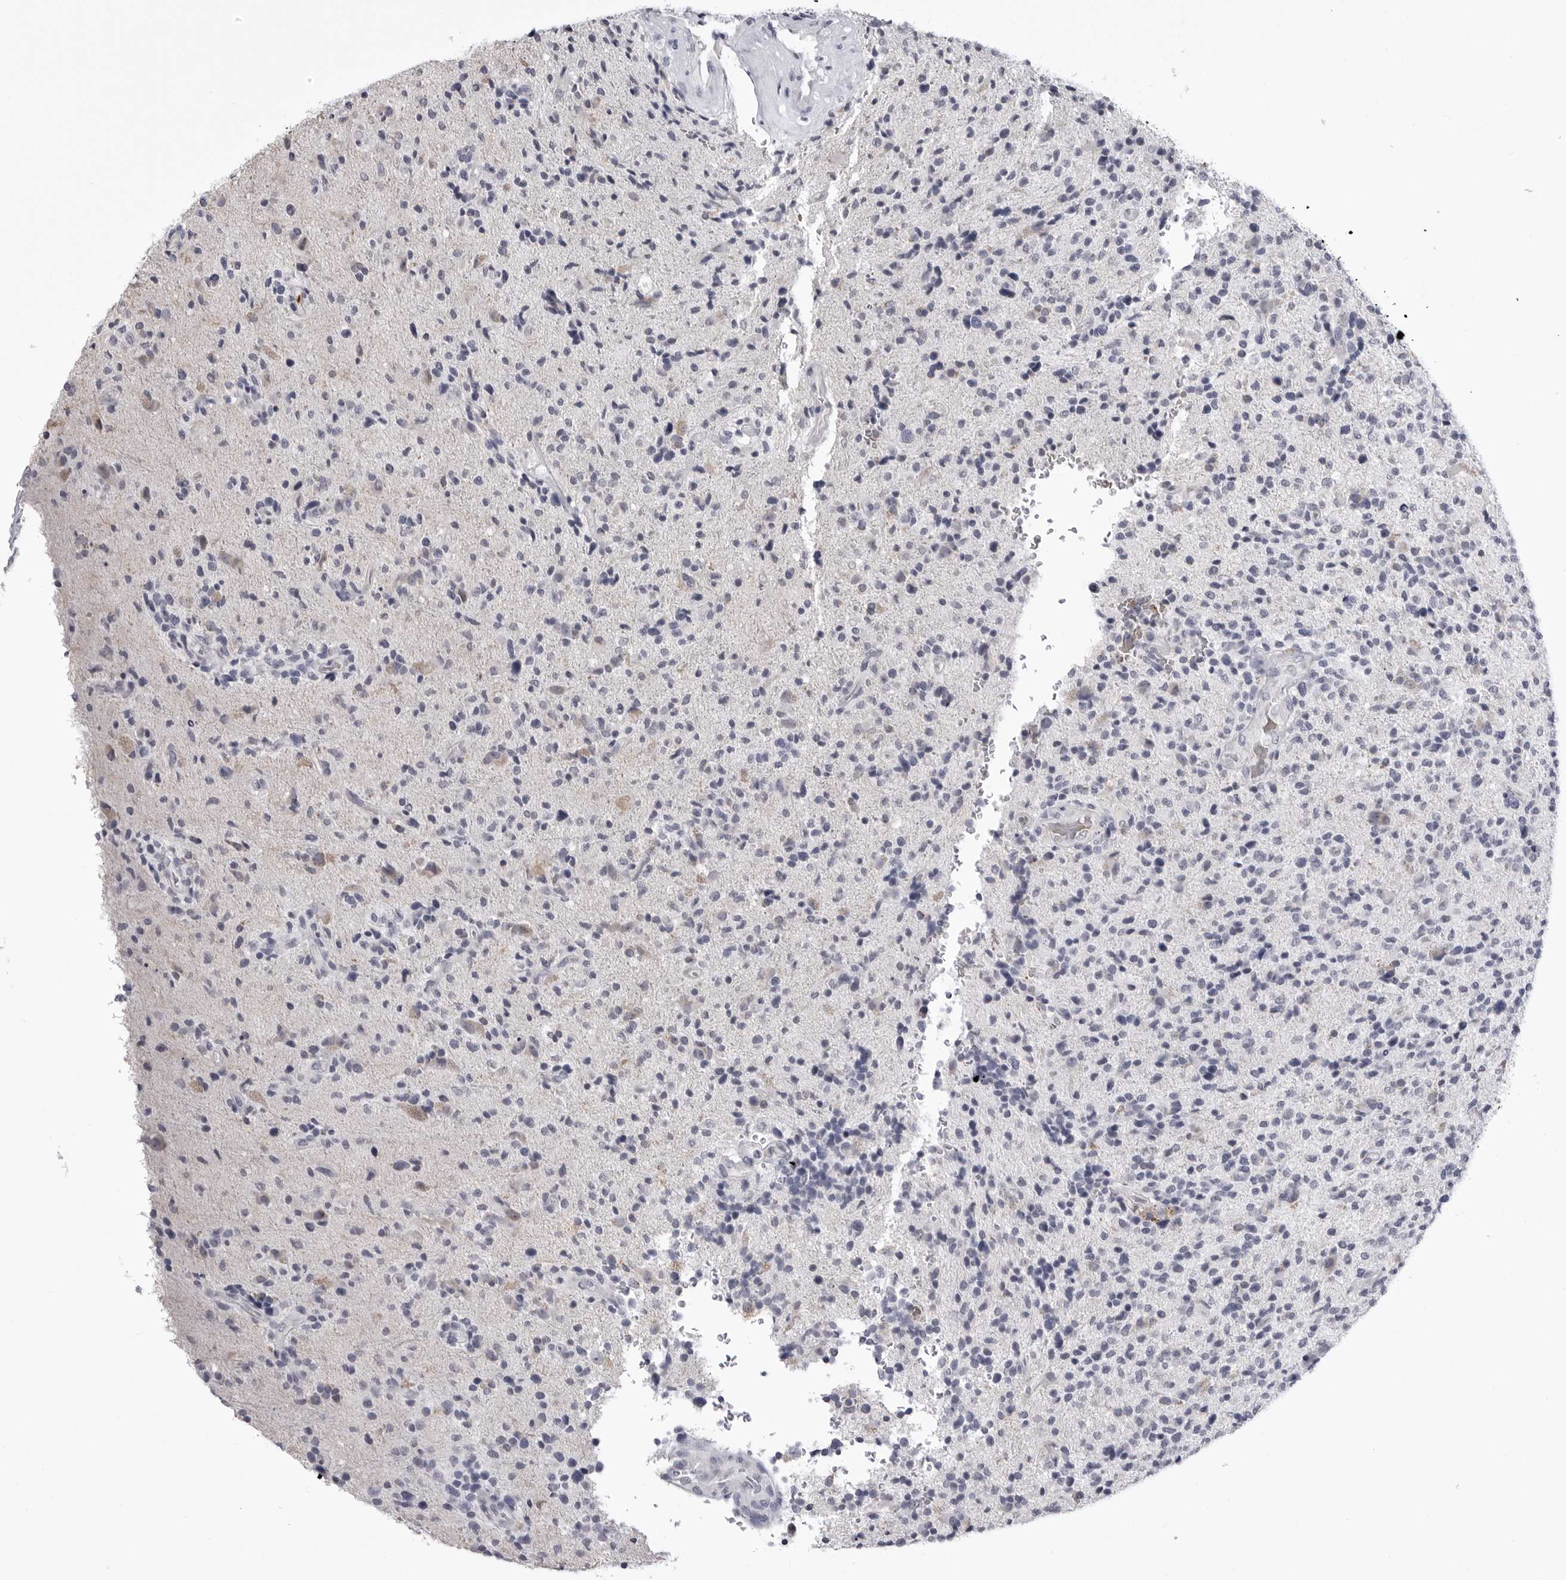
{"staining": {"intensity": "negative", "quantity": "none", "location": "none"}, "tissue": "glioma", "cell_type": "Tumor cells", "image_type": "cancer", "snomed": [{"axis": "morphology", "description": "Glioma, malignant, High grade"}, {"axis": "topography", "description": "Brain"}], "caption": "DAB (3,3'-diaminobenzidine) immunohistochemical staining of glioma demonstrates no significant staining in tumor cells. Nuclei are stained in blue.", "gene": "STAP2", "patient": {"sex": "male", "age": 72}}